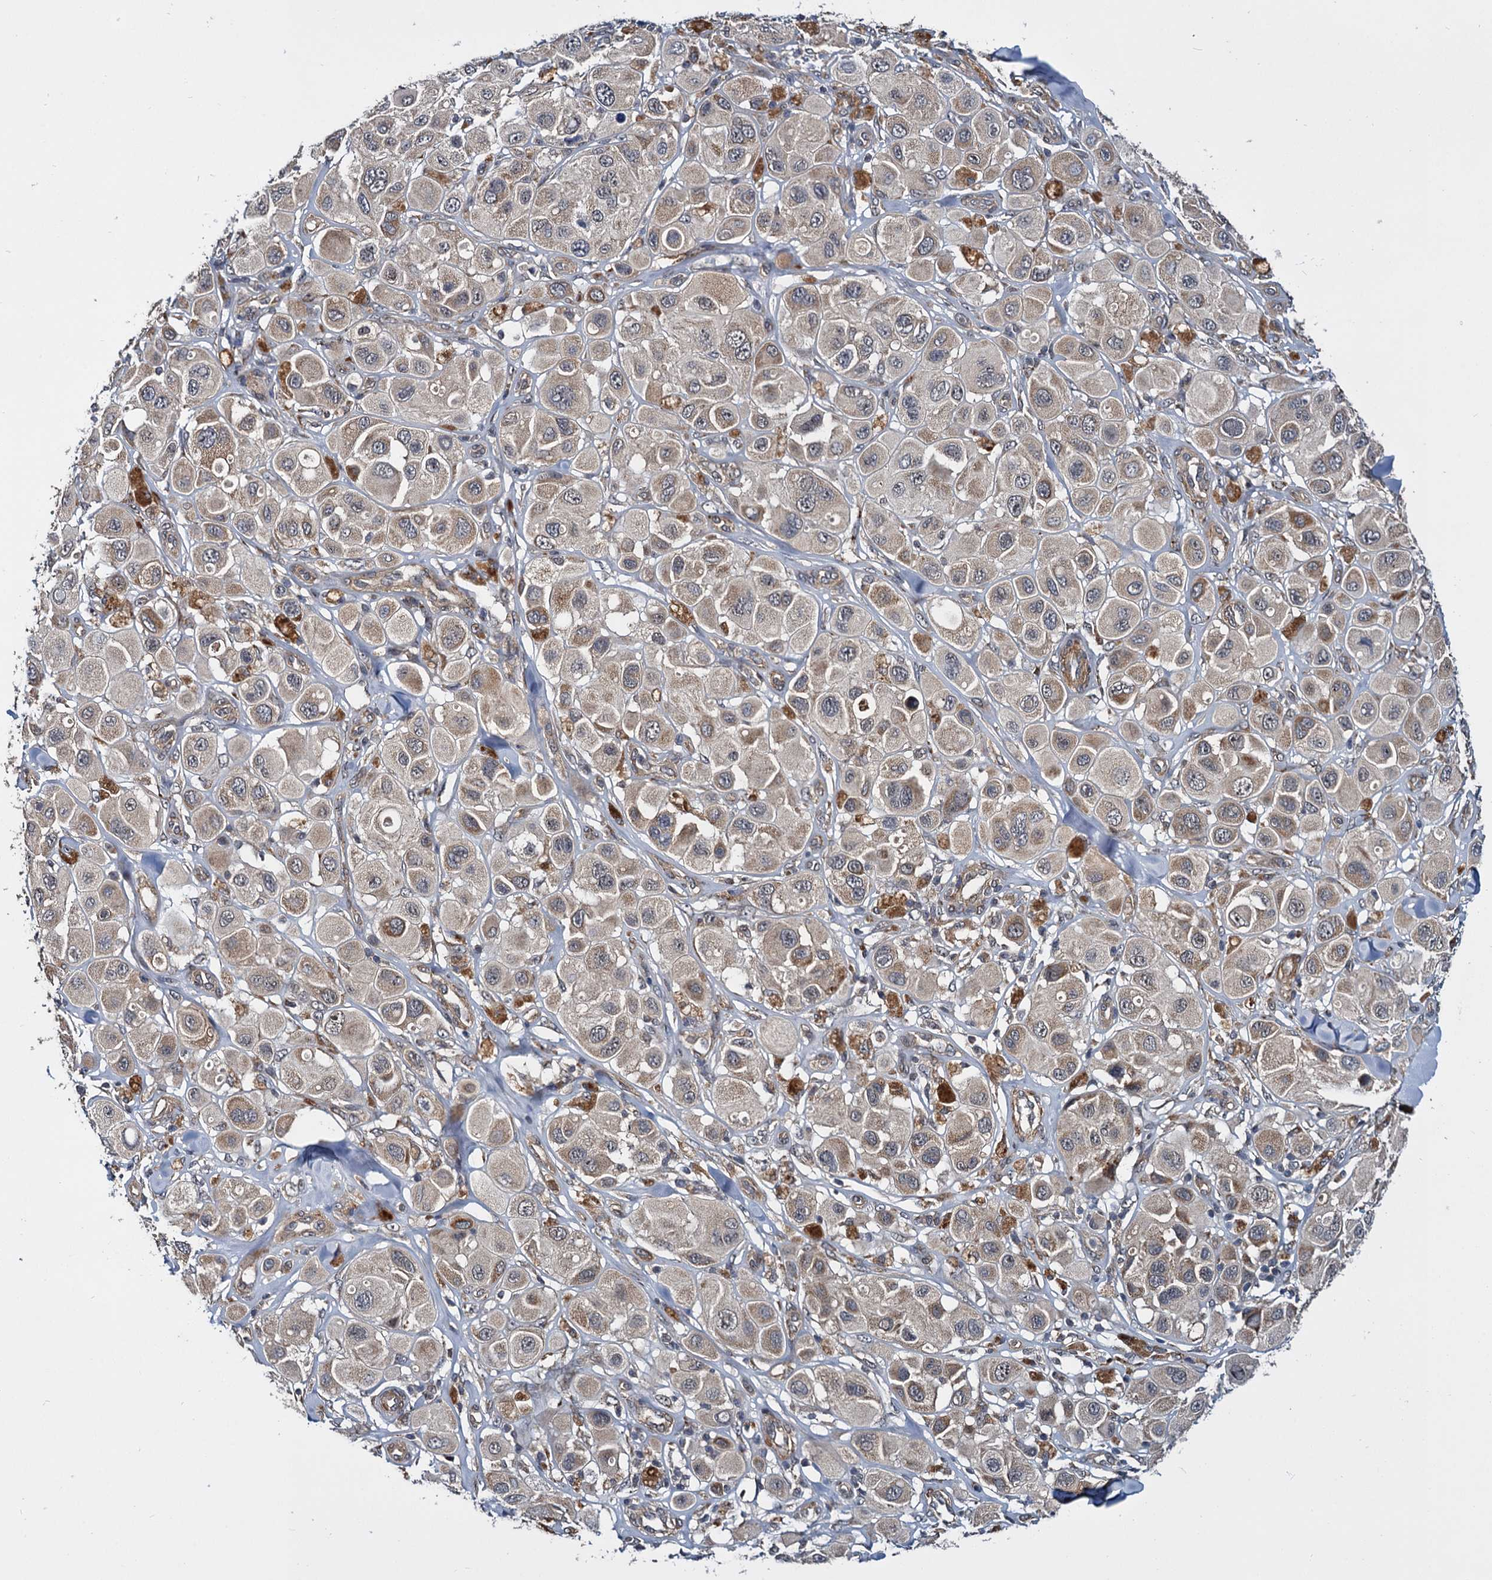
{"staining": {"intensity": "weak", "quantity": ">75%", "location": "cytoplasmic/membranous"}, "tissue": "melanoma", "cell_type": "Tumor cells", "image_type": "cancer", "snomed": [{"axis": "morphology", "description": "Malignant melanoma, Metastatic site"}, {"axis": "topography", "description": "Skin"}], "caption": "Brown immunohistochemical staining in human malignant melanoma (metastatic site) demonstrates weak cytoplasmic/membranous staining in about >75% of tumor cells.", "gene": "ARHGAP42", "patient": {"sex": "male", "age": 41}}